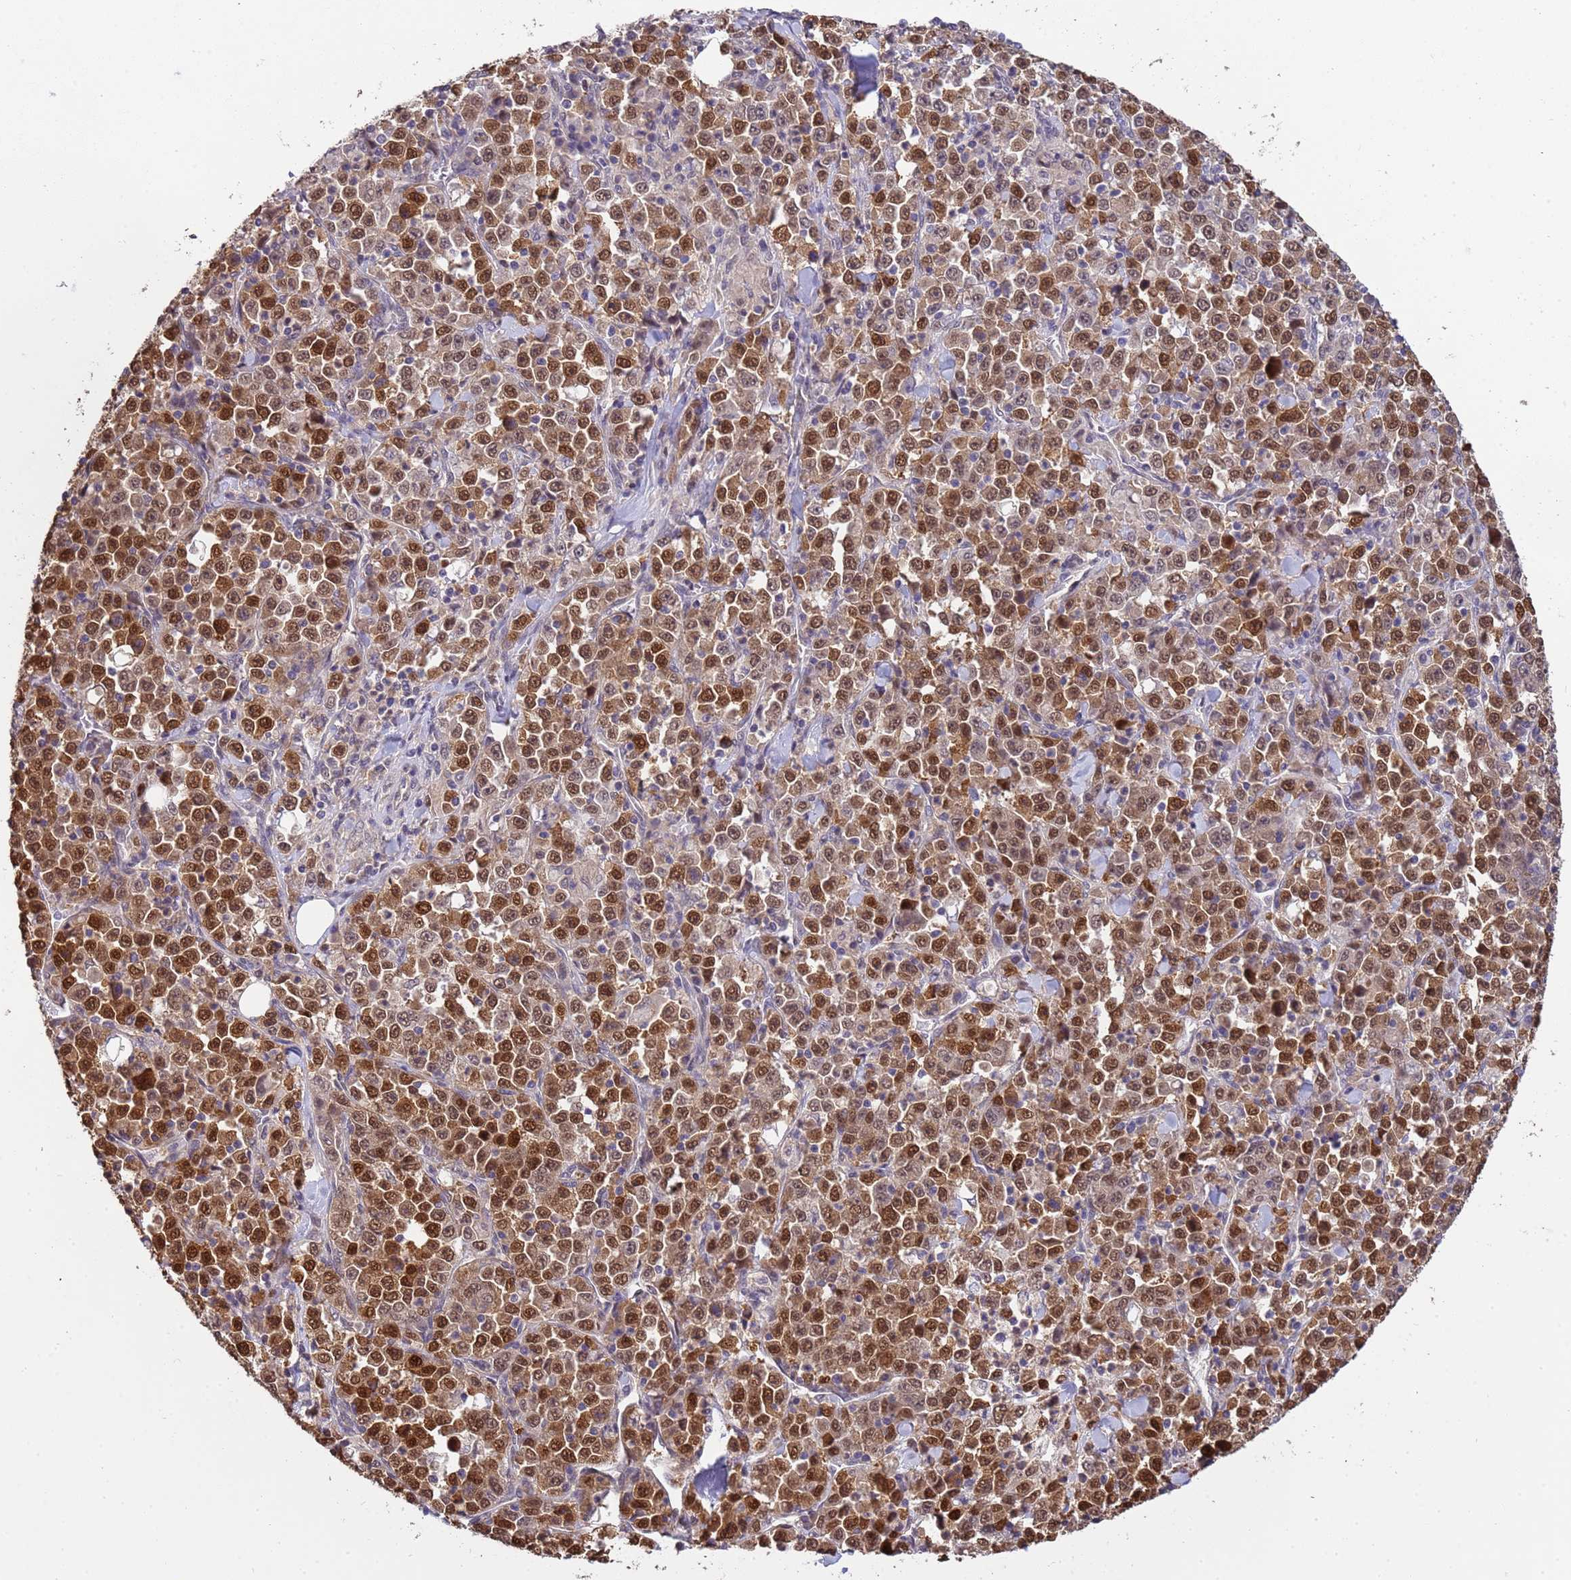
{"staining": {"intensity": "moderate", "quantity": ">75%", "location": "nuclear"}, "tissue": "stomach cancer", "cell_type": "Tumor cells", "image_type": "cancer", "snomed": [{"axis": "morphology", "description": "Normal tissue, NOS"}, {"axis": "morphology", "description": "Adenocarcinoma, NOS"}, {"axis": "topography", "description": "Stomach, upper"}, {"axis": "topography", "description": "Stomach"}], "caption": "Protein staining of stomach cancer (adenocarcinoma) tissue displays moderate nuclear staining in approximately >75% of tumor cells.", "gene": "ZBTB5", "patient": {"sex": "male", "age": 59}}